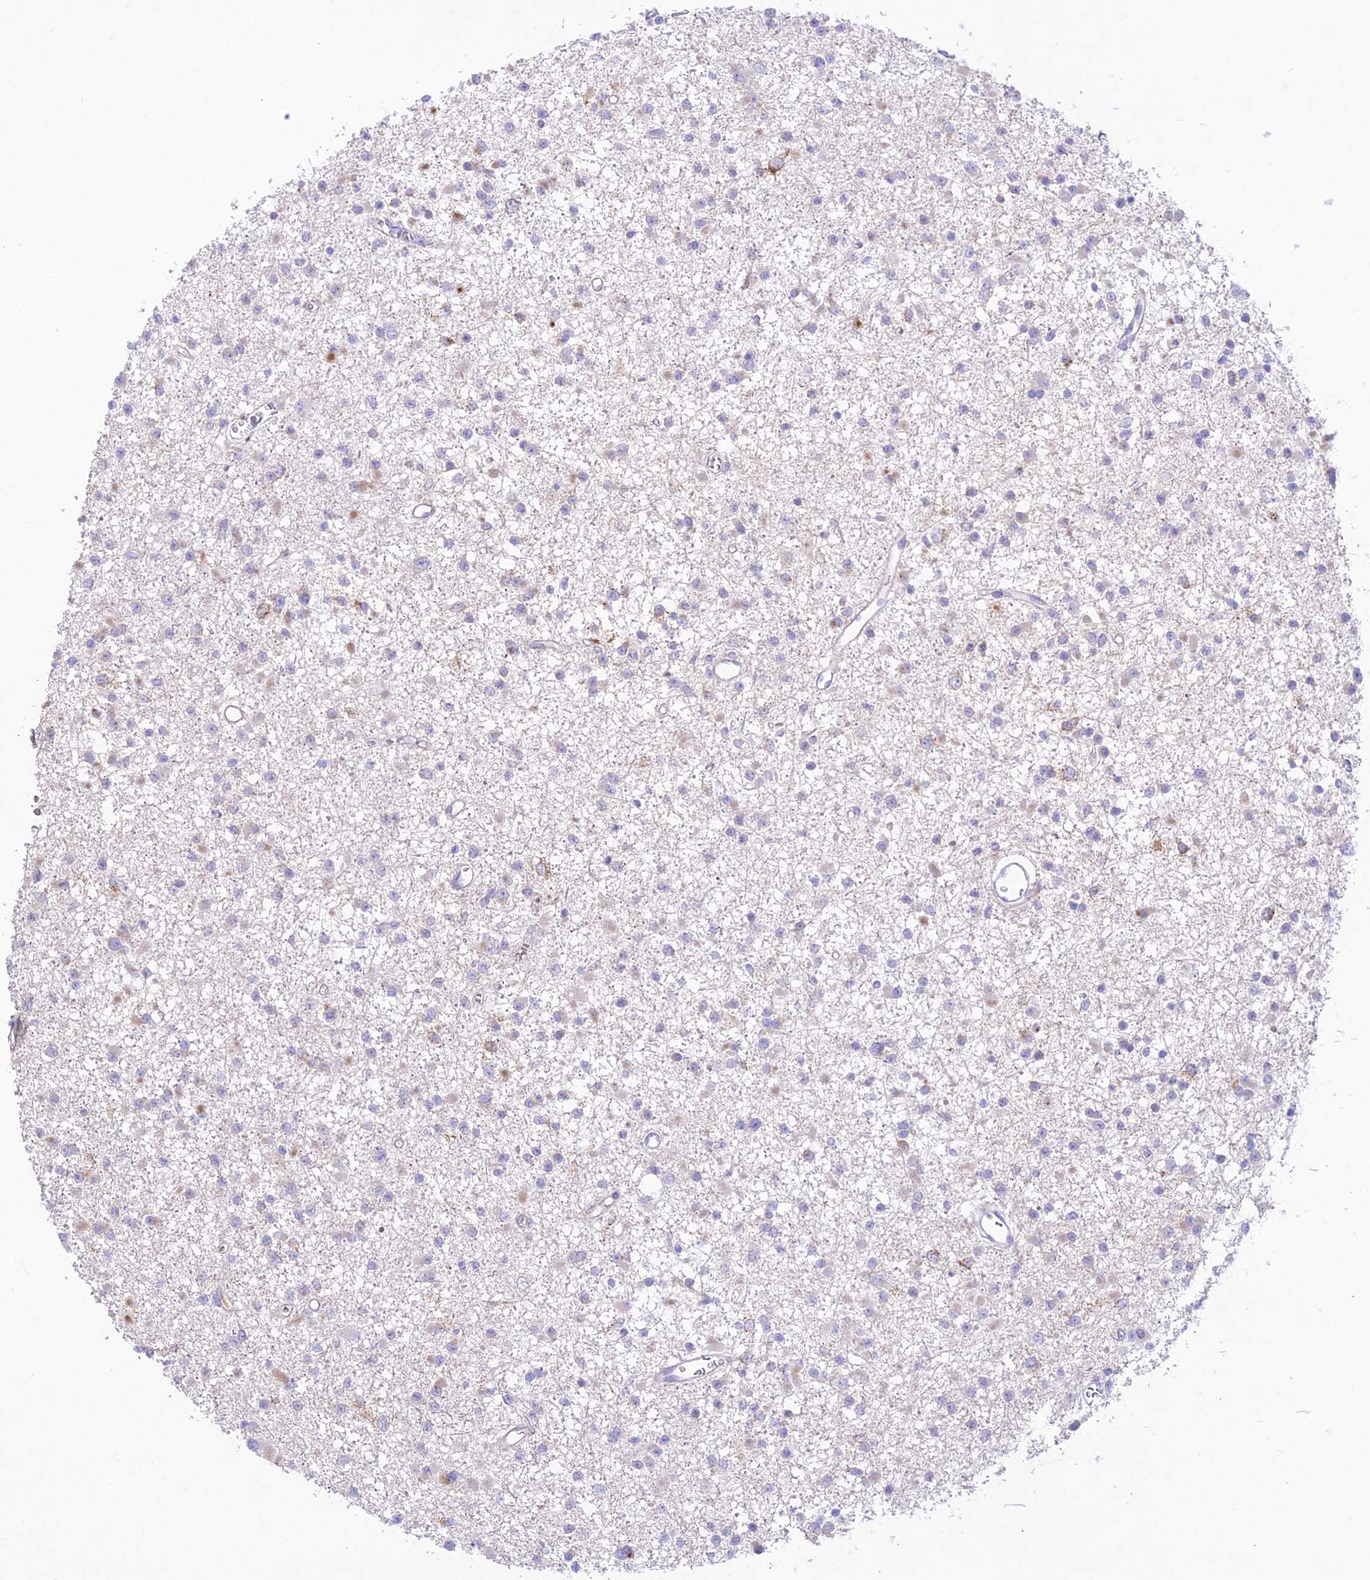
{"staining": {"intensity": "negative", "quantity": "none", "location": "none"}, "tissue": "glioma", "cell_type": "Tumor cells", "image_type": "cancer", "snomed": [{"axis": "morphology", "description": "Glioma, malignant, Low grade"}, {"axis": "topography", "description": "Brain"}], "caption": "DAB immunohistochemical staining of human malignant low-grade glioma demonstrates no significant staining in tumor cells.", "gene": "NLRP9", "patient": {"sex": "female", "age": 22}}